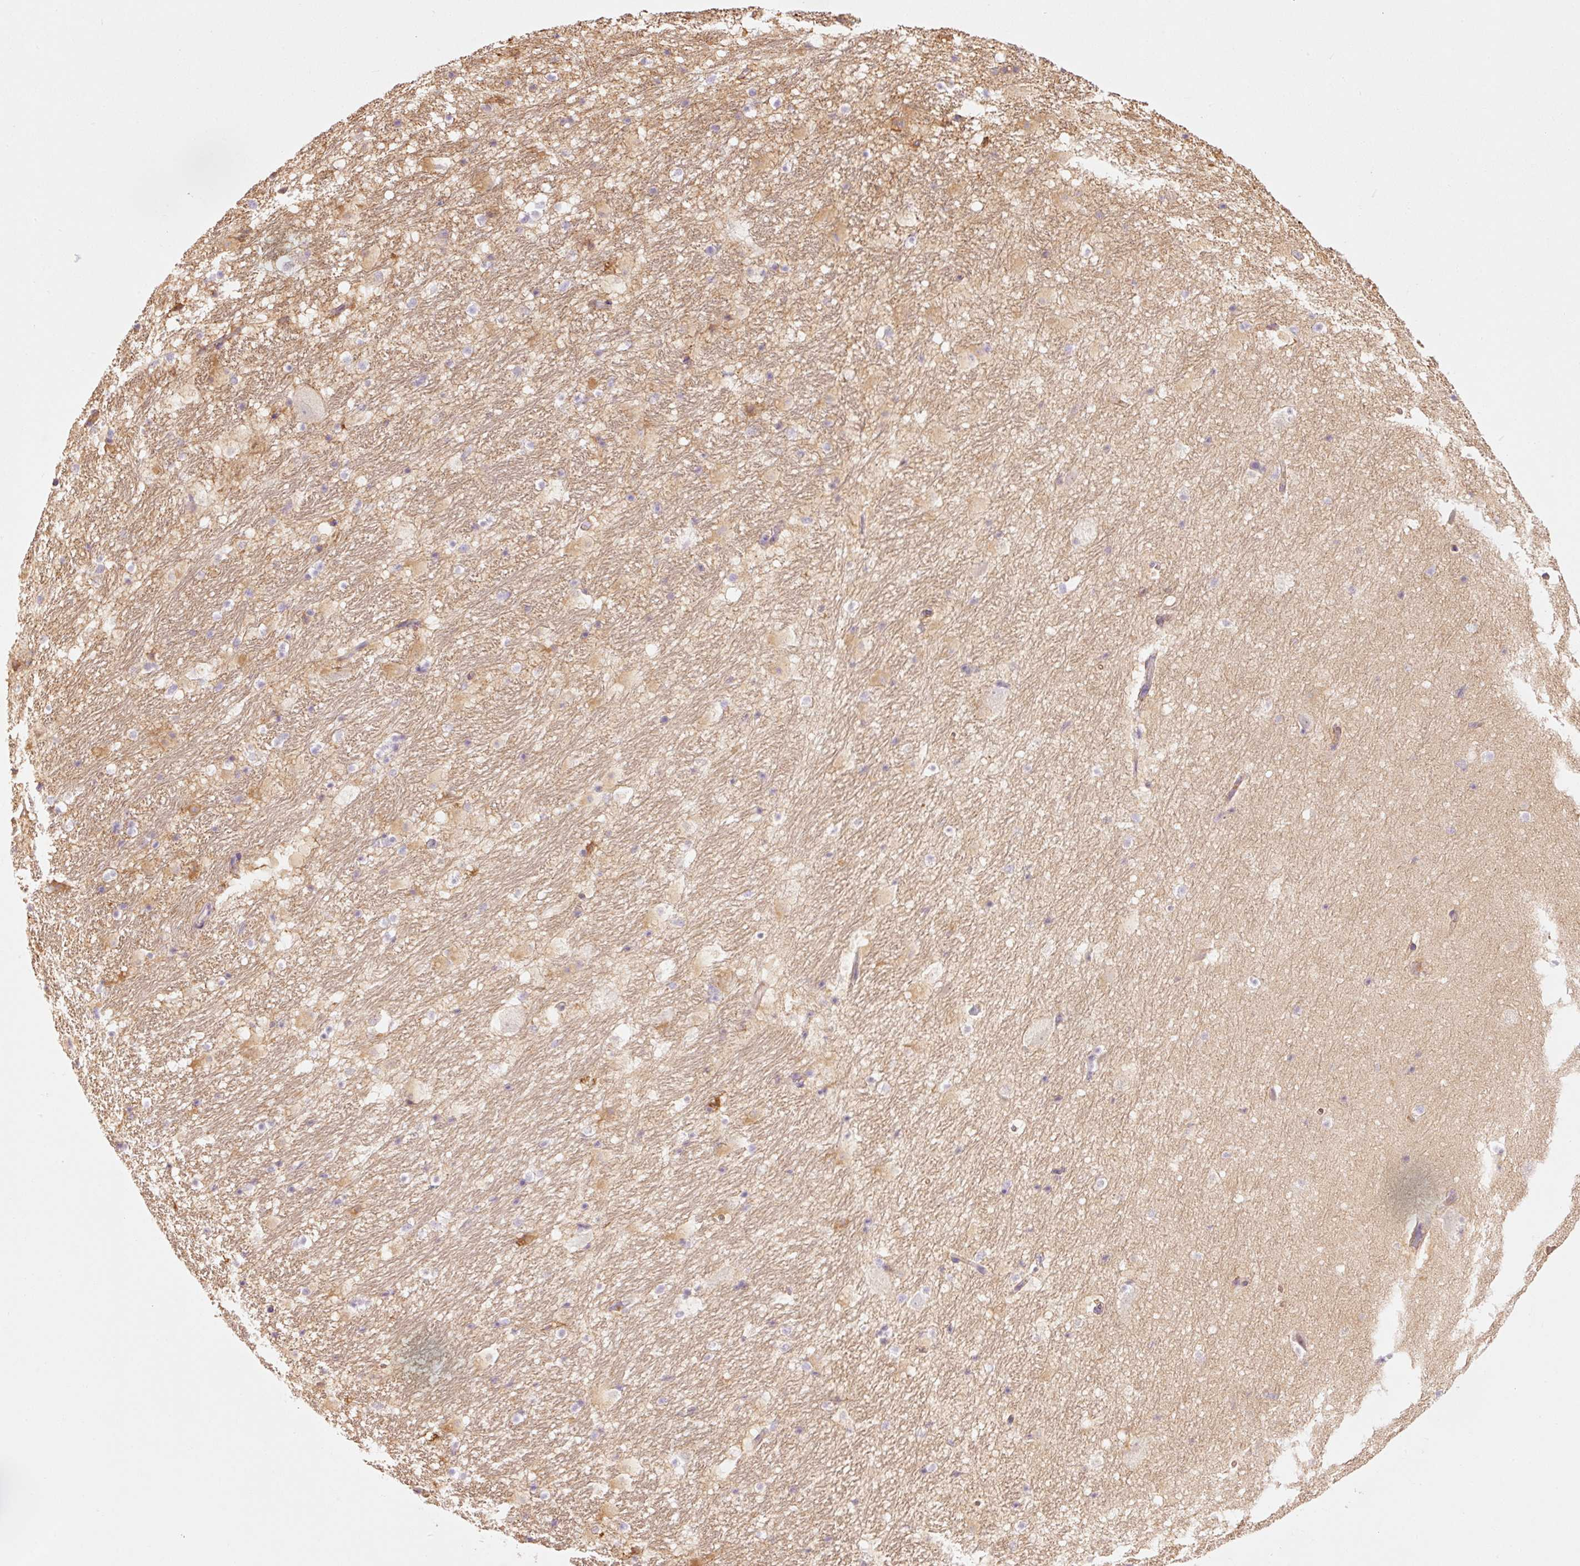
{"staining": {"intensity": "moderate", "quantity": "<25%", "location": "cytoplasmic/membranous"}, "tissue": "hippocampus", "cell_type": "Glial cells", "image_type": "normal", "snomed": [{"axis": "morphology", "description": "Normal tissue, NOS"}, {"axis": "topography", "description": "Hippocampus"}], "caption": "Immunohistochemical staining of normal hippocampus exhibits <25% levels of moderate cytoplasmic/membranous protein expression in approximately <25% of glial cells.", "gene": "HSPA4L", "patient": {"sex": "male", "age": 37}}